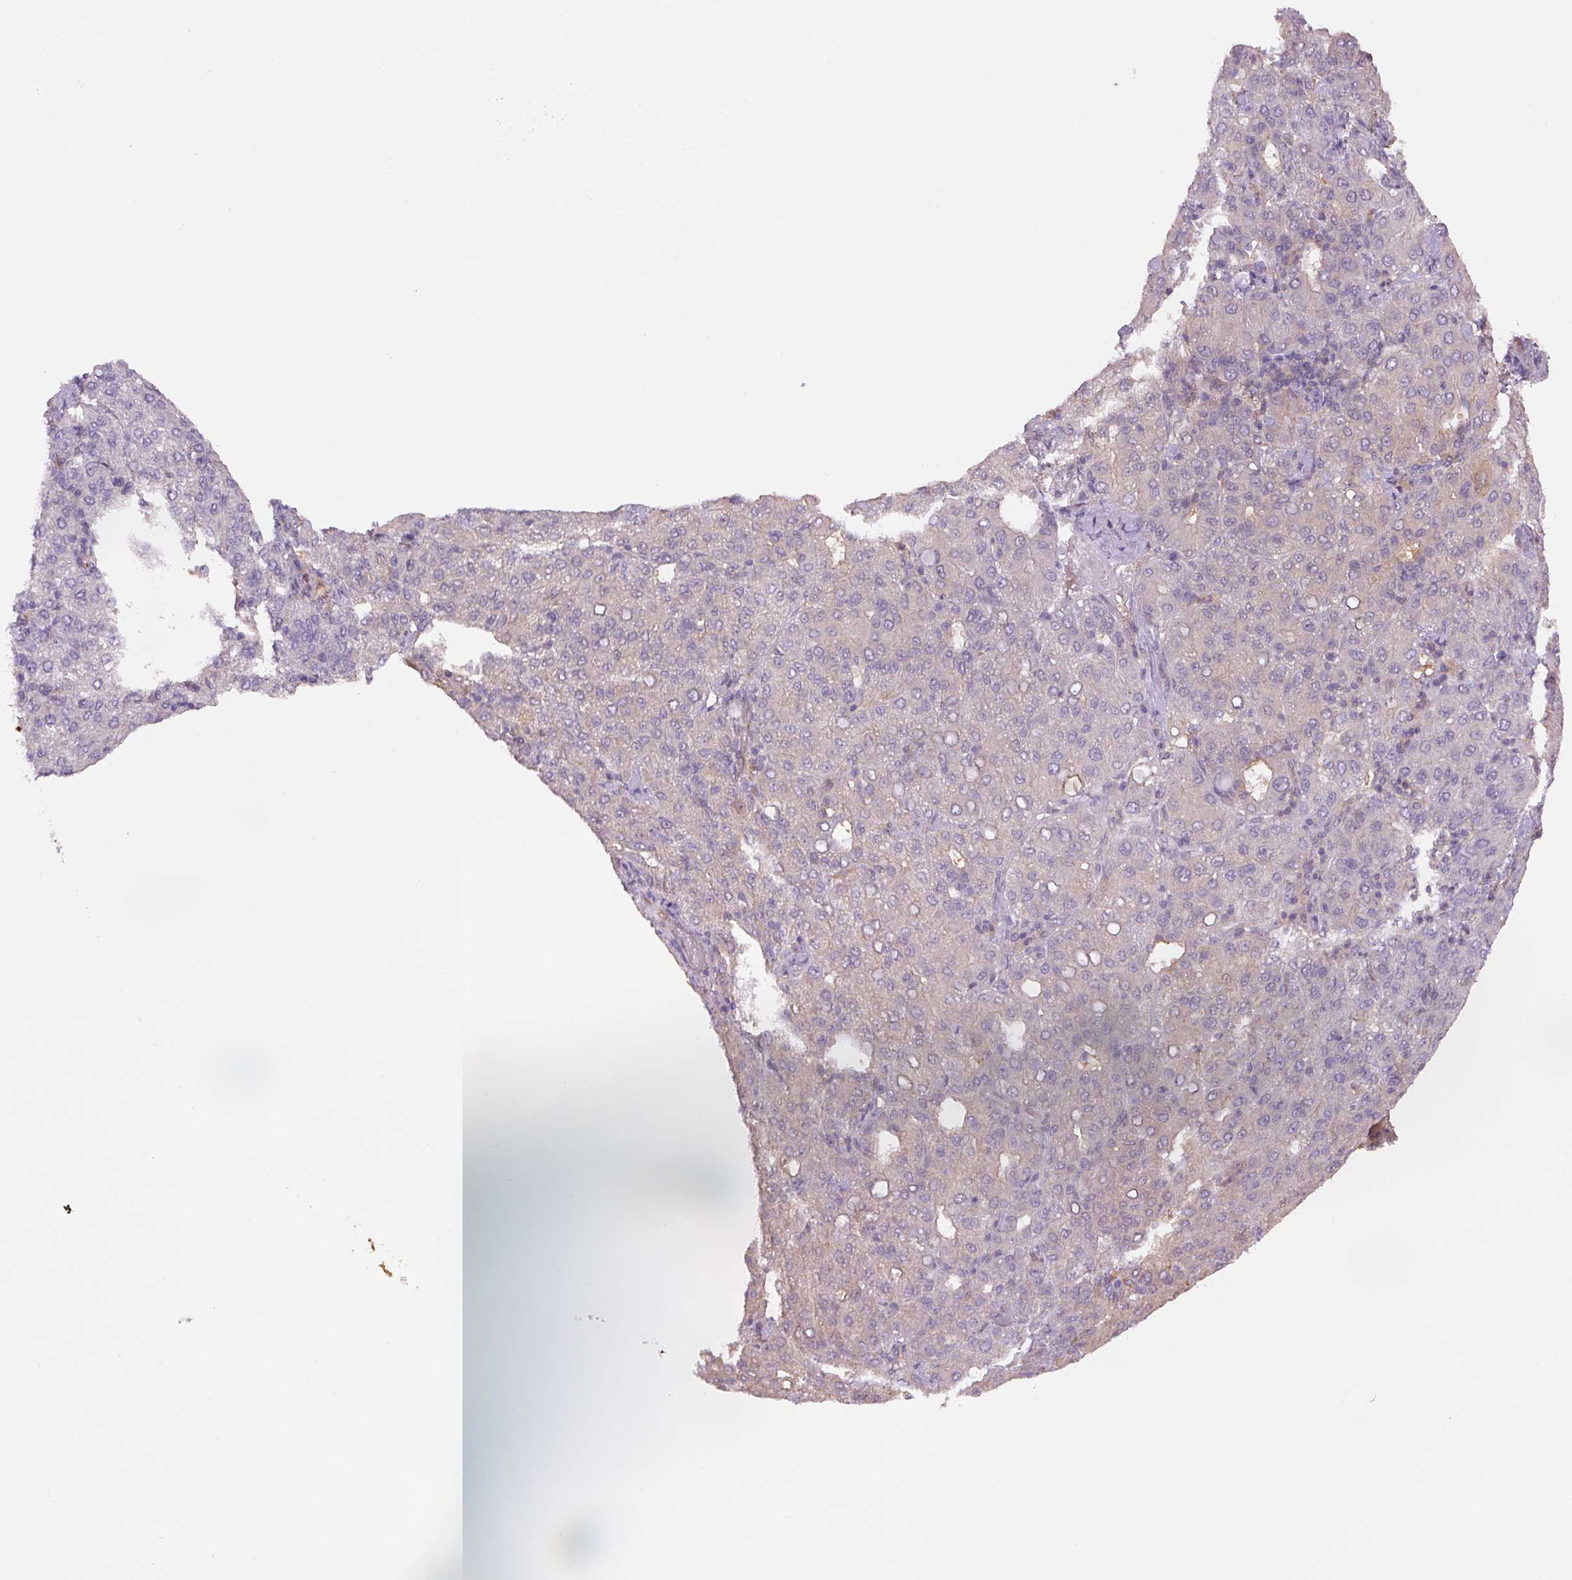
{"staining": {"intensity": "negative", "quantity": "none", "location": "none"}, "tissue": "liver cancer", "cell_type": "Tumor cells", "image_type": "cancer", "snomed": [{"axis": "morphology", "description": "Carcinoma, Hepatocellular, NOS"}, {"axis": "topography", "description": "Liver"}], "caption": "There is no significant staining in tumor cells of hepatocellular carcinoma (liver).", "gene": "SPSB2", "patient": {"sex": "male", "age": 65}}